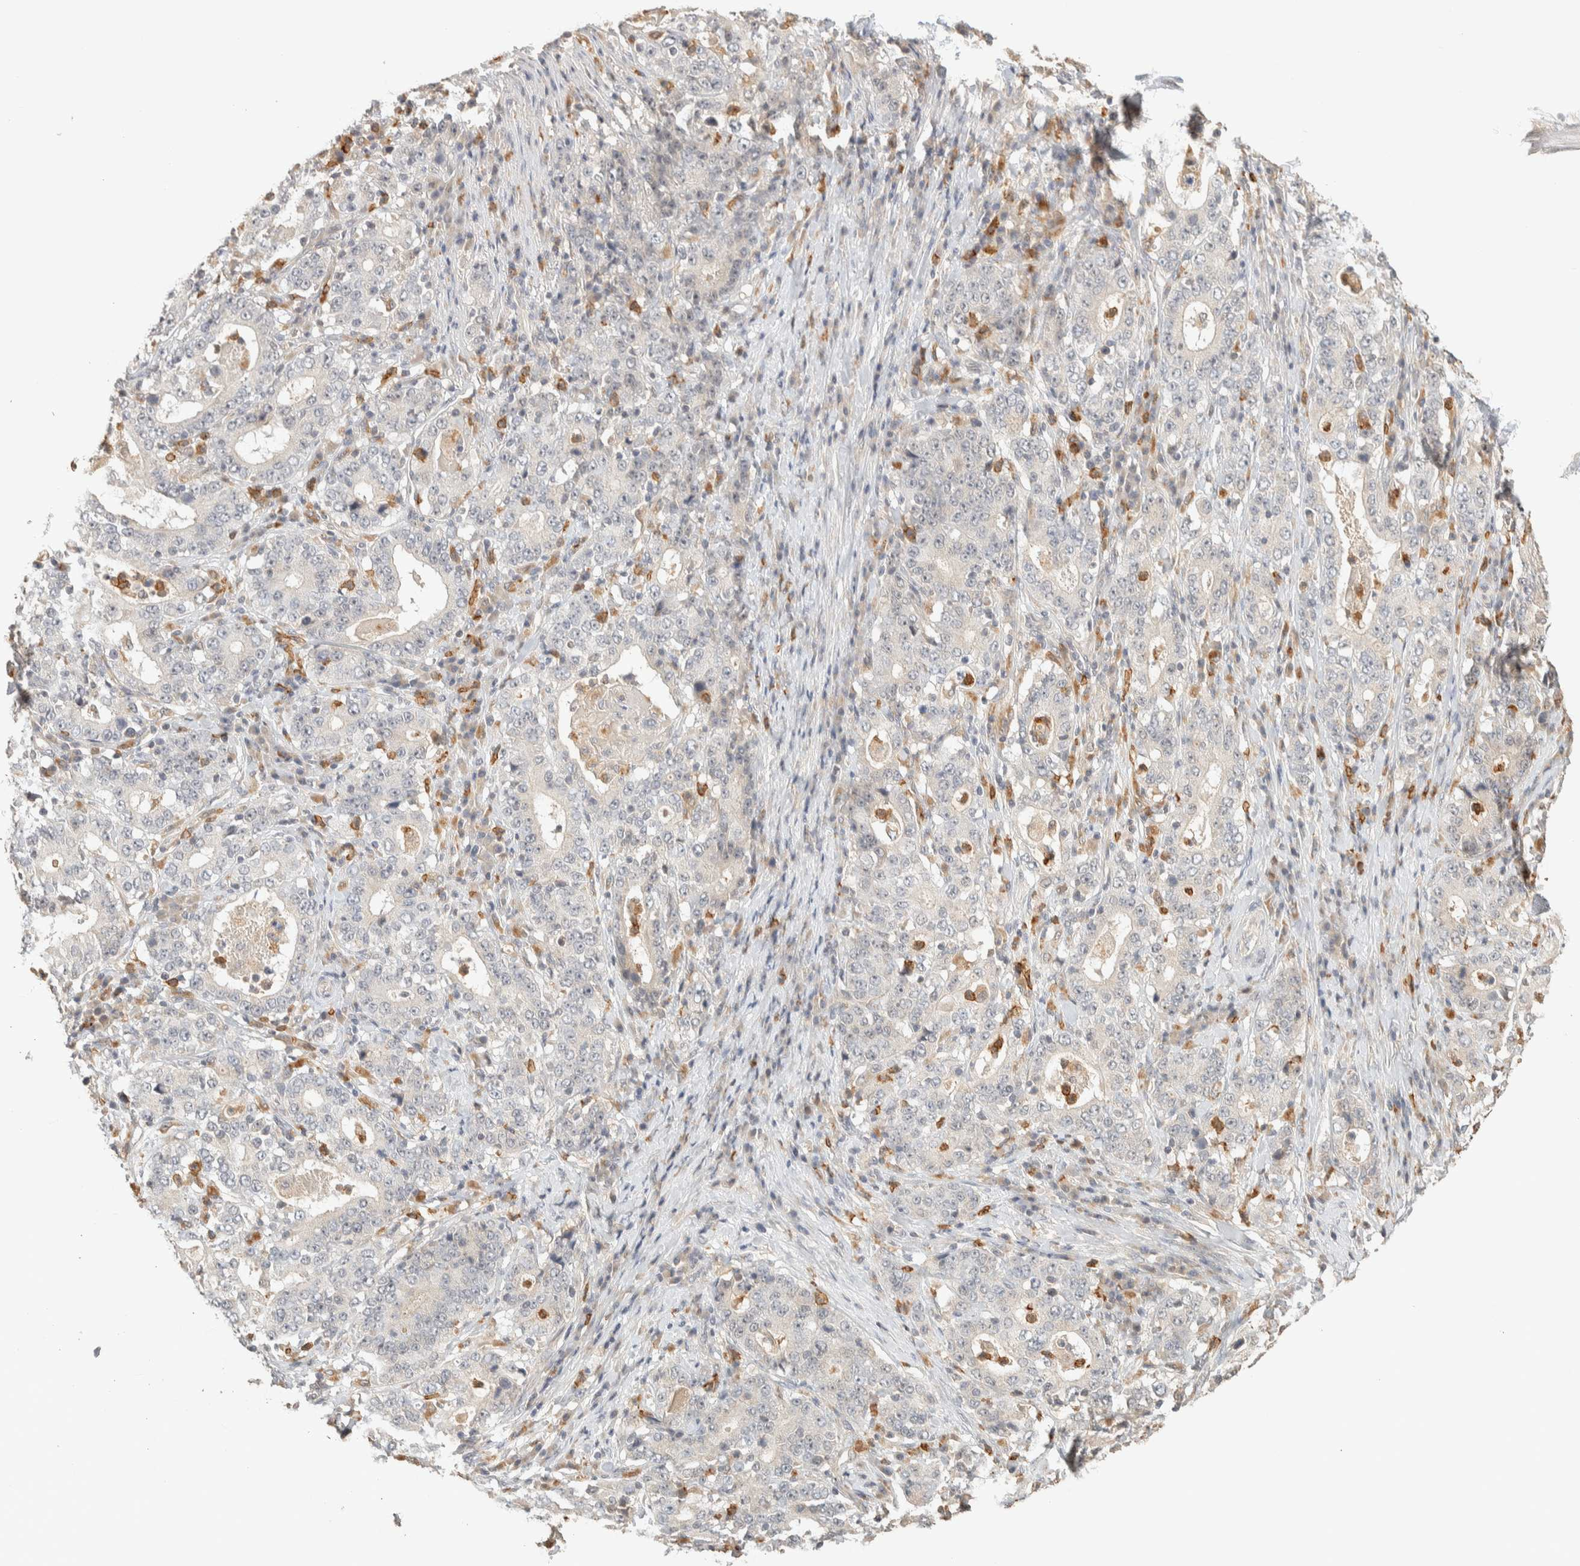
{"staining": {"intensity": "negative", "quantity": "none", "location": "none"}, "tissue": "stomach cancer", "cell_type": "Tumor cells", "image_type": "cancer", "snomed": [{"axis": "morphology", "description": "Normal tissue, NOS"}, {"axis": "morphology", "description": "Adenocarcinoma, NOS"}, {"axis": "topography", "description": "Stomach, upper"}, {"axis": "topography", "description": "Stomach"}], "caption": "Adenocarcinoma (stomach) was stained to show a protein in brown. There is no significant expression in tumor cells.", "gene": "ITPA", "patient": {"sex": "male", "age": 59}}